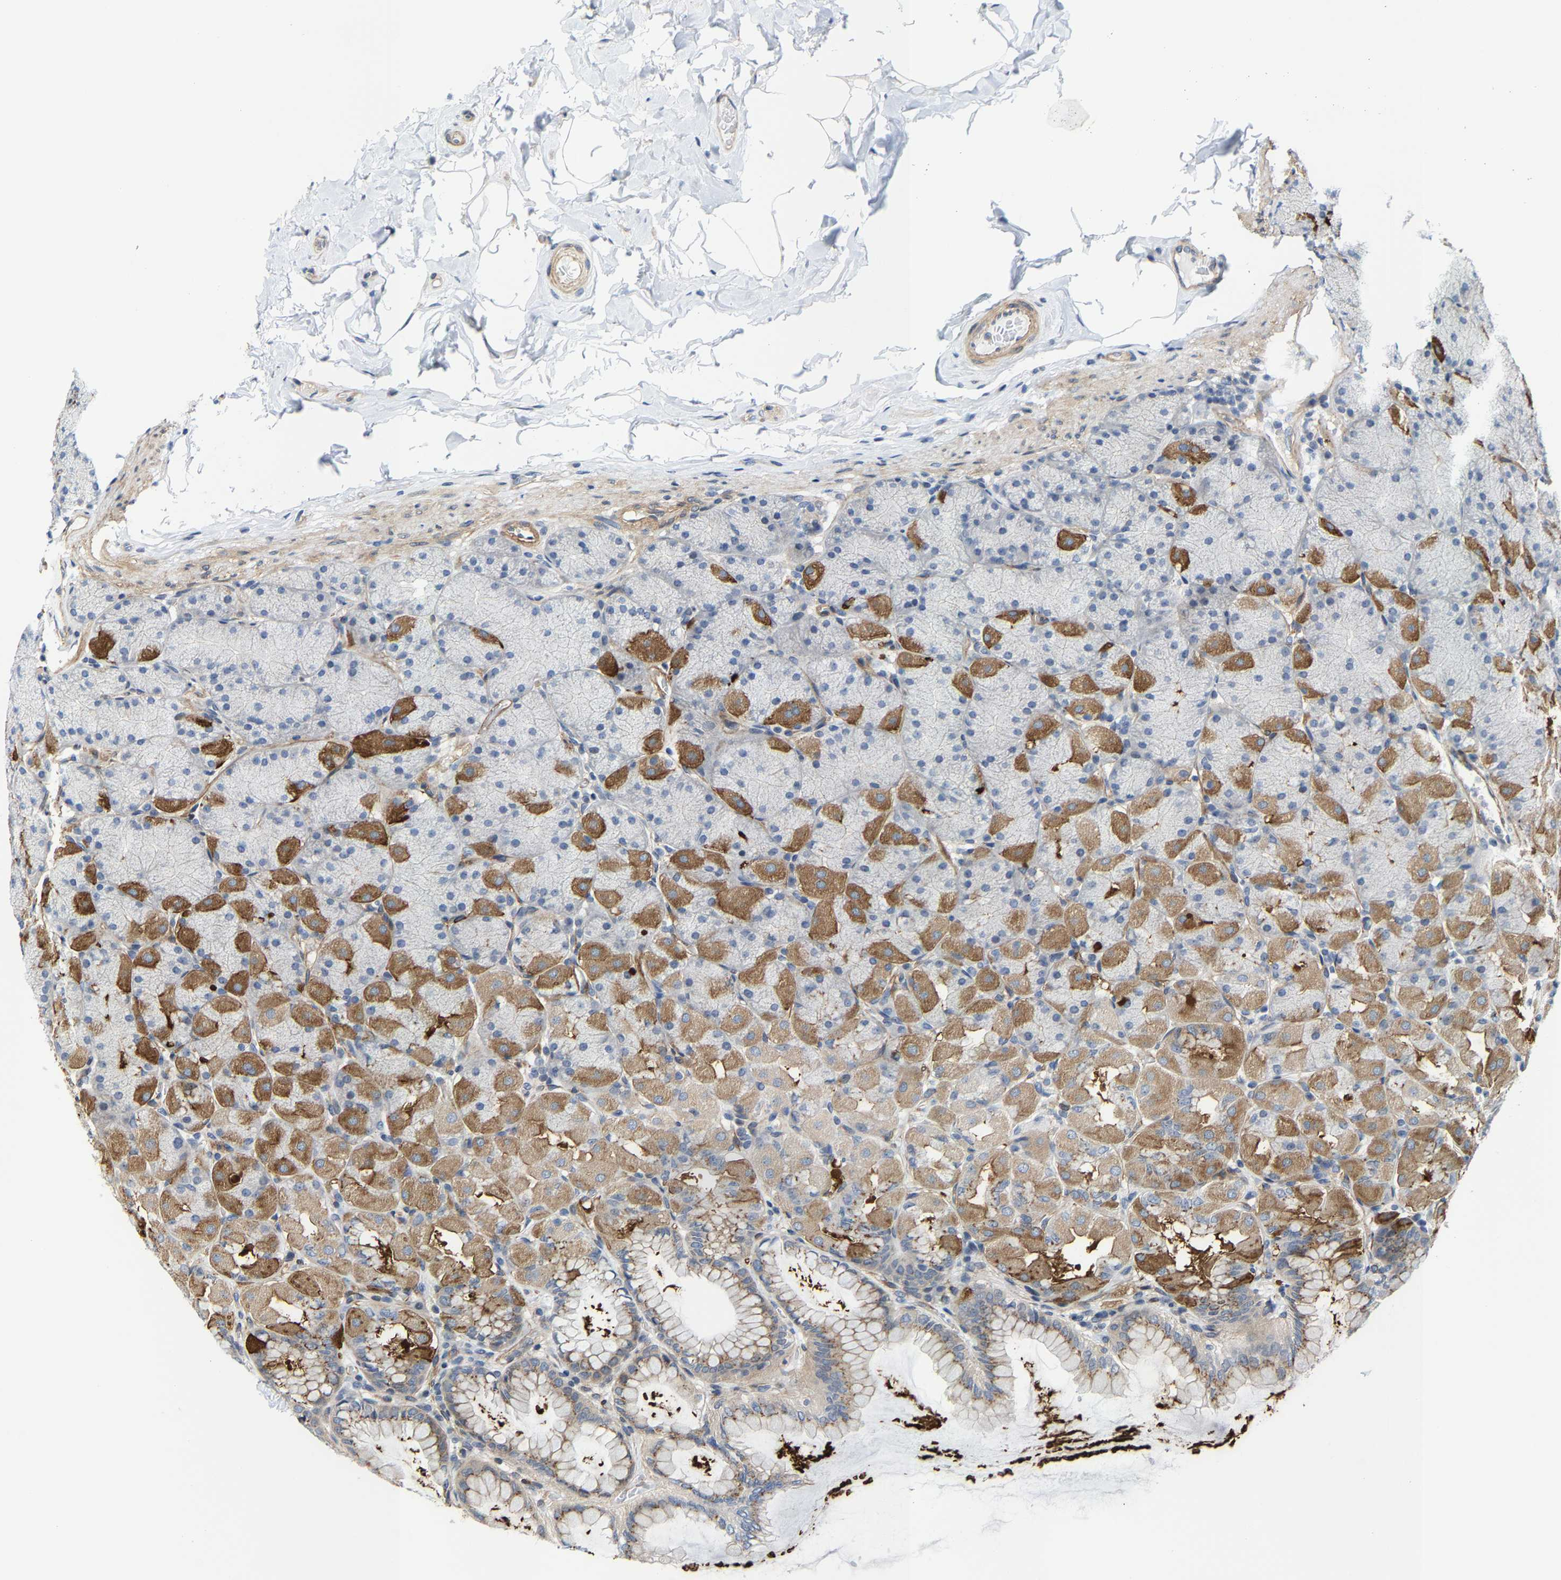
{"staining": {"intensity": "moderate", "quantity": ">75%", "location": "cytoplasmic/membranous"}, "tissue": "stomach", "cell_type": "Glandular cells", "image_type": "normal", "snomed": [{"axis": "morphology", "description": "Normal tissue, NOS"}, {"axis": "topography", "description": "Stomach, upper"}], "caption": "IHC of benign stomach exhibits medium levels of moderate cytoplasmic/membranous positivity in approximately >75% of glandular cells.", "gene": "TGFB1I1", "patient": {"sex": "female", "age": 56}}